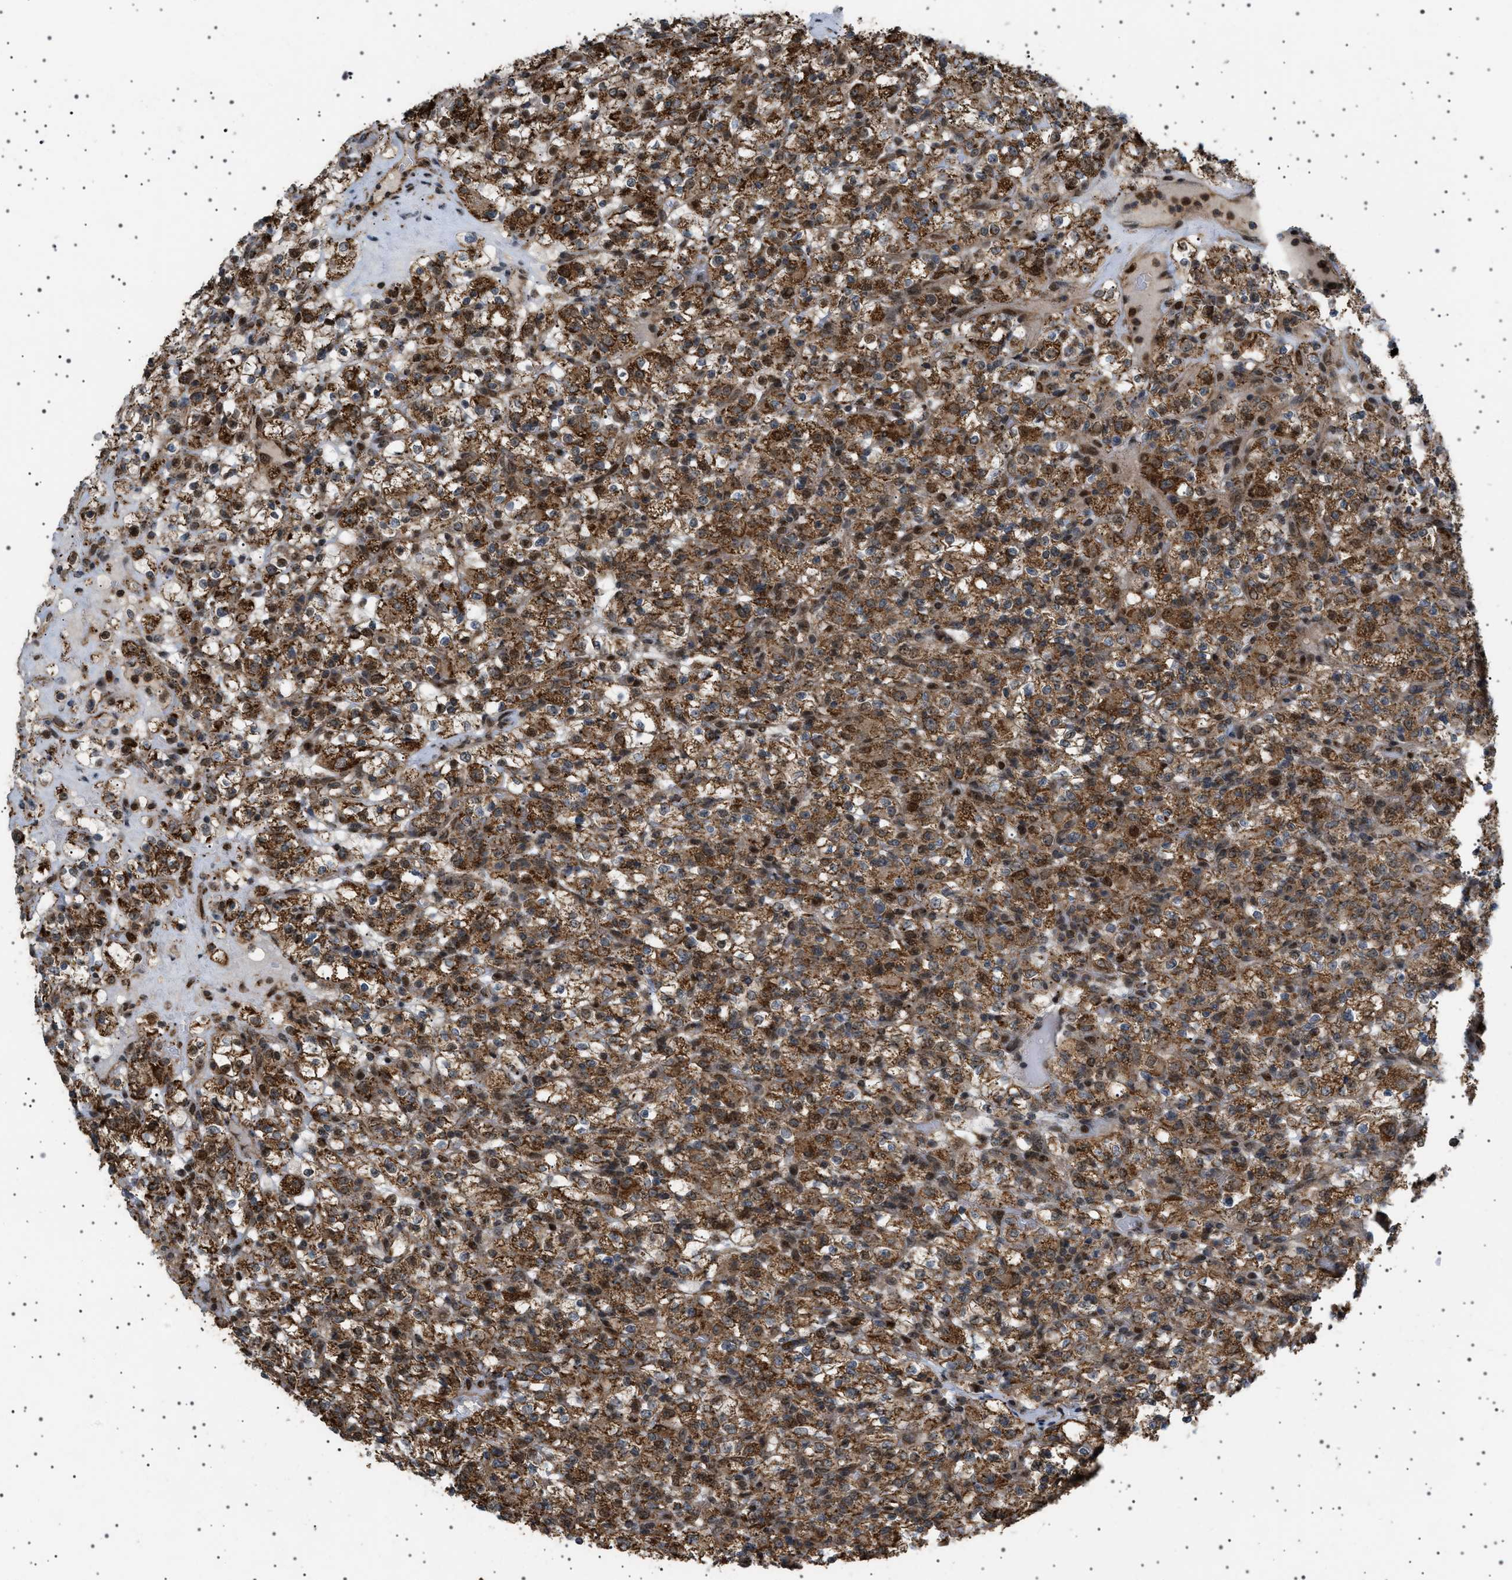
{"staining": {"intensity": "strong", "quantity": ">75%", "location": "cytoplasmic/membranous"}, "tissue": "renal cancer", "cell_type": "Tumor cells", "image_type": "cancer", "snomed": [{"axis": "morphology", "description": "Normal tissue, NOS"}, {"axis": "morphology", "description": "Adenocarcinoma, NOS"}, {"axis": "topography", "description": "Kidney"}], "caption": "Renal cancer (adenocarcinoma) was stained to show a protein in brown. There is high levels of strong cytoplasmic/membranous expression in about >75% of tumor cells.", "gene": "MELK", "patient": {"sex": "female", "age": 72}}